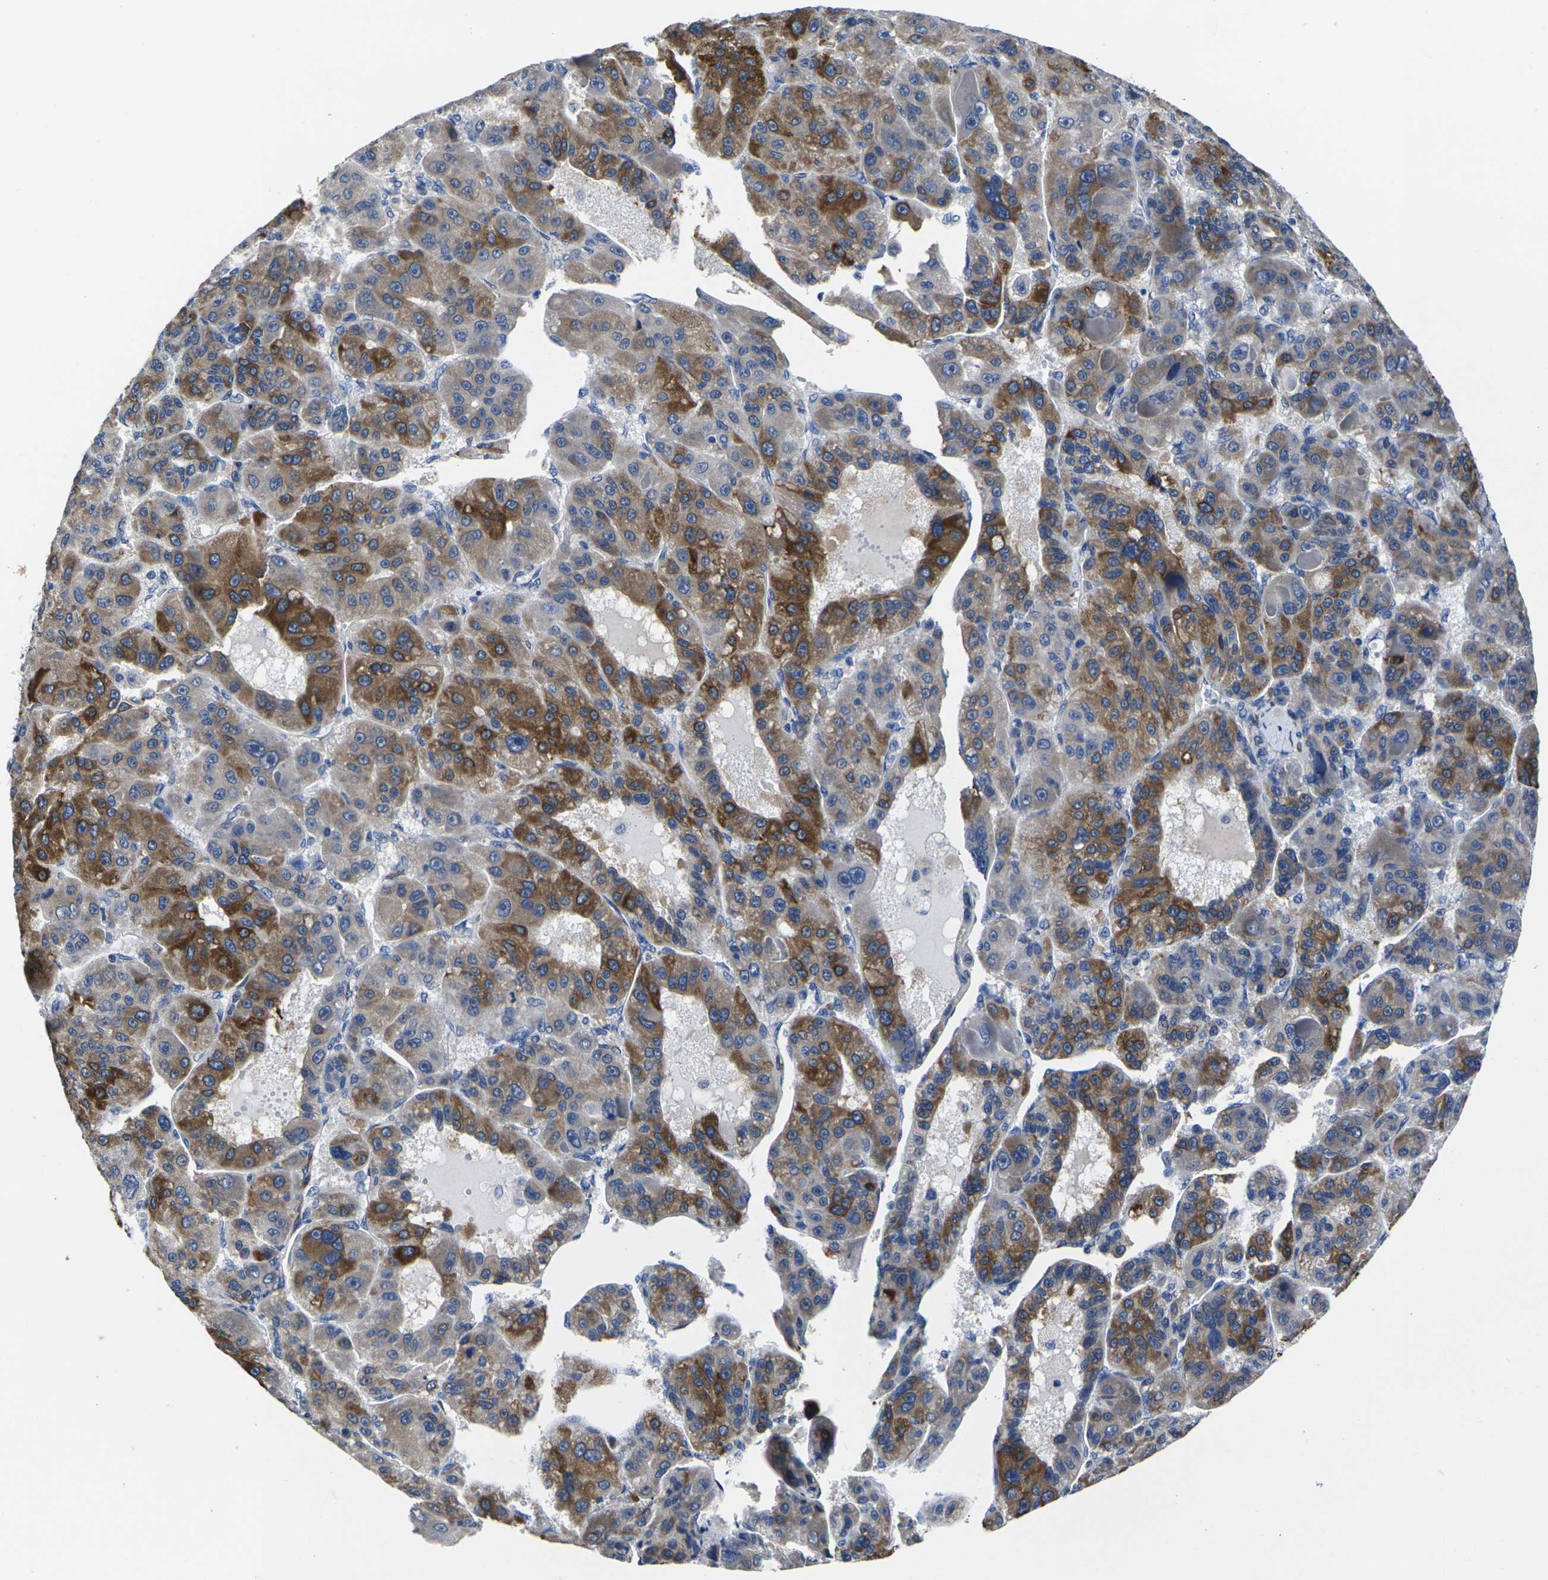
{"staining": {"intensity": "moderate", "quantity": "25%-75%", "location": "cytoplasmic/membranous"}, "tissue": "liver cancer", "cell_type": "Tumor cells", "image_type": "cancer", "snomed": [{"axis": "morphology", "description": "Carcinoma, Hepatocellular, NOS"}, {"axis": "topography", "description": "Liver"}], "caption": "Moderate cytoplasmic/membranous positivity for a protein is appreciated in about 25%-75% of tumor cells of liver cancer using IHC.", "gene": "CYP2C8", "patient": {"sex": "male", "age": 76}}